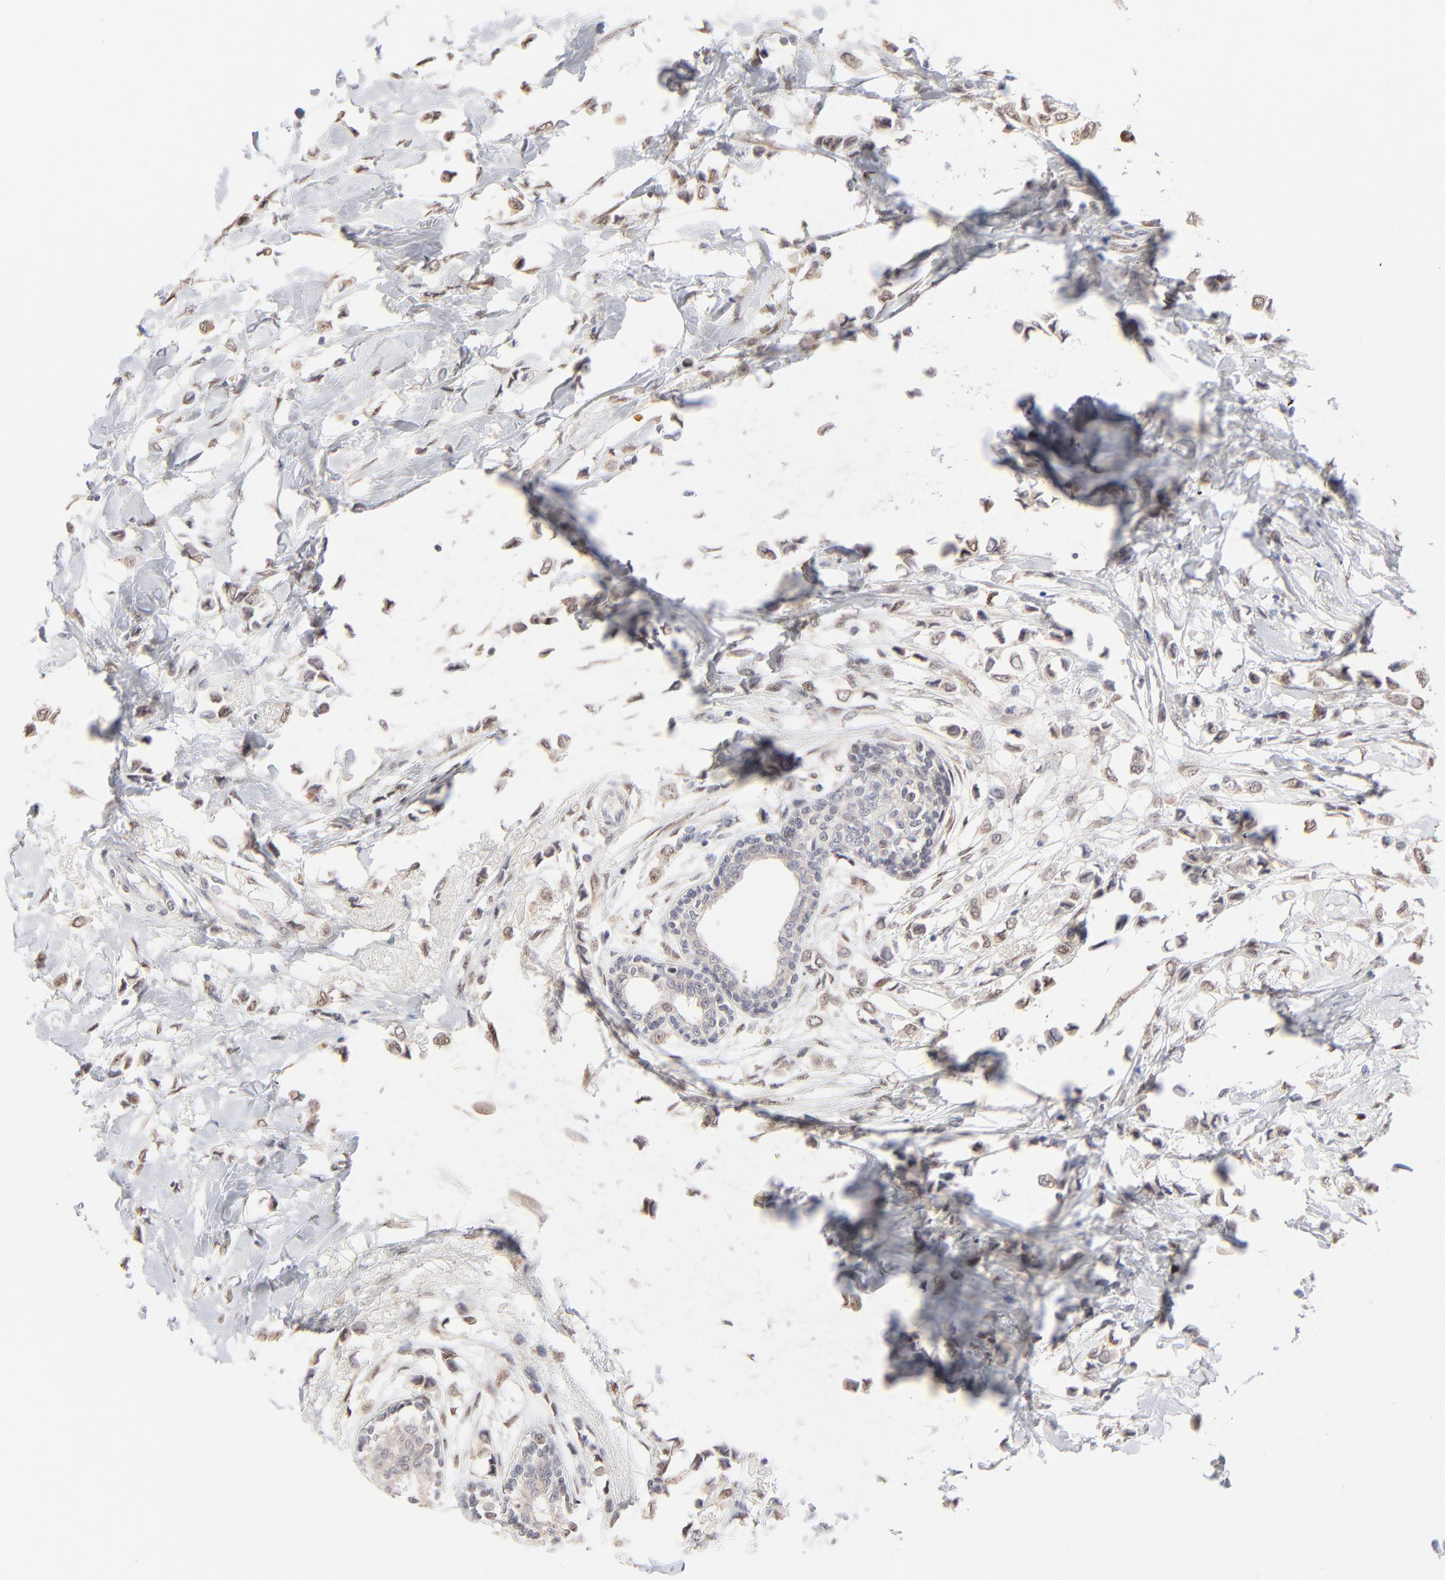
{"staining": {"intensity": "weak", "quantity": ">75%", "location": "nuclear"}, "tissue": "breast cancer", "cell_type": "Tumor cells", "image_type": "cancer", "snomed": [{"axis": "morphology", "description": "Lobular carcinoma"}, {"axis": "topography", "description": "Breast"}], "caption": "Immunohistochemical staining of breast cancer reveals low levels of weak nuclear protein expression in approximately >75% of tumor cells. The staining is performed using DAB brown chromogen to label protein expression. The nuclei are counter-stained blue using hematoxylin.", "gene": "RBM3", "patient": {"sex": "female", "age": 51}}